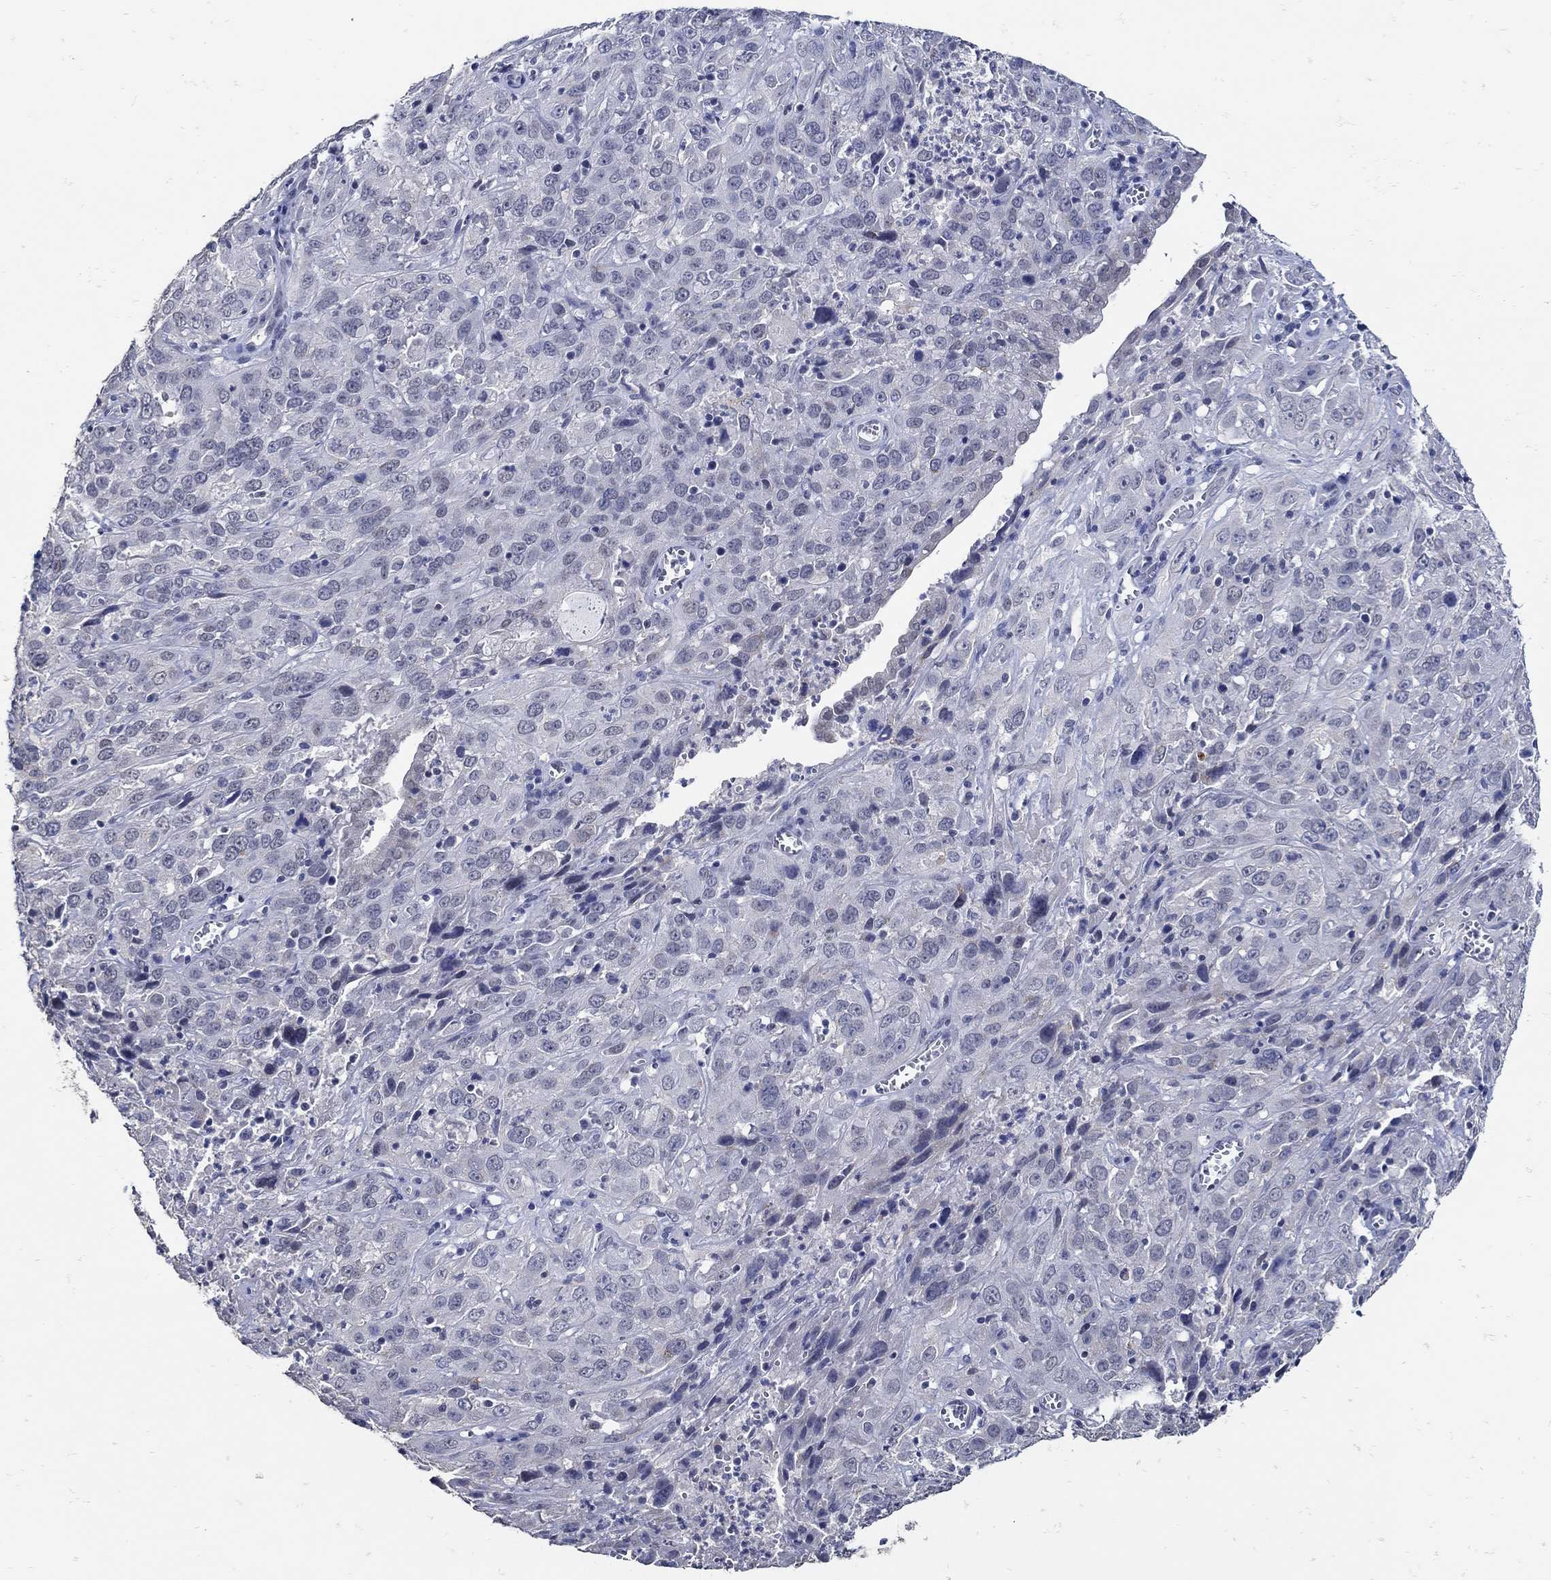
{"staining": {"intensity": "negative", "quantity": "none", "location": "none"}, "tissue": "cervical cancer", "cell_type": "Tumor cells", "image_type": "cancer", "snomed": [{"axis": "morphology", "description": "Squamous cell carcinoma, NOS"}, {"axis": "topography", "description": "Cervix"}], "caption": "Immunohistochemistry of cervical cancer (squamous cell carcinoma) reveals no staining in tumor cells. The staining was performed using DAB (3,3'-diaminobenzidine) to visualize the protein expression in brown, while the nuclei were stained in blue with hematoxylin (Magnification: 20x).", "gene": "KCNN3", "patient": {"sex": "female", "age": 32}}